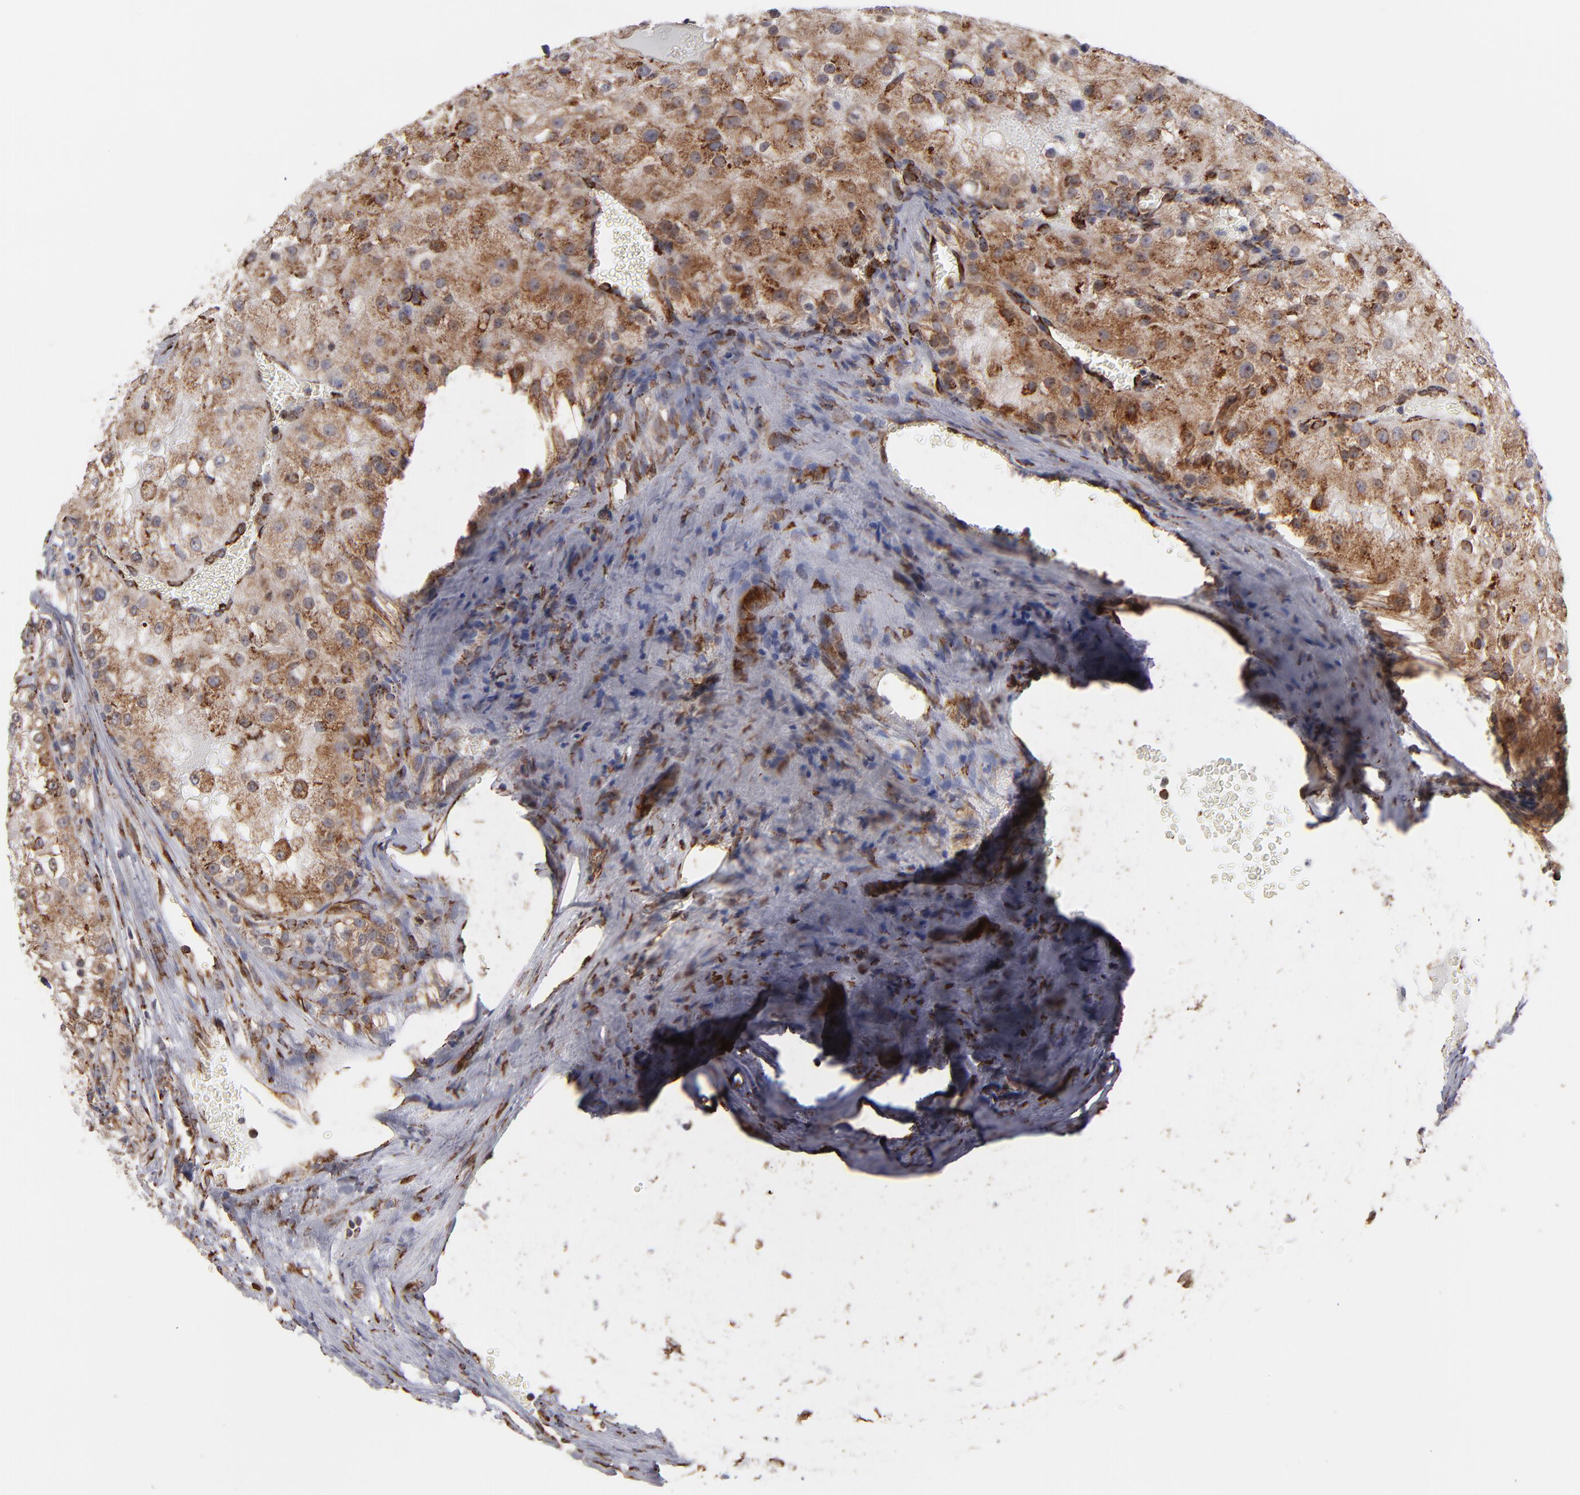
{"staining": {"intensity": "moderate", "quantity": ">75%", "location": "cytoplasmic/membranous"}, "tissue": "renal cancer", "cell_type": "Tumor cells", "image_type": "cancer", "snomed": [{"axis": "morphology", "description": "Adenocarcinoma, NOS"}, {"axis": "topography", "description": "Kidney"}], "caption": "Moderate cytoplasmic/membranous expression is present in about >75% of tumor cells in renal cancer (adenocarcinoma).", "gene": "KTN1", "patient": {"sex": "female", "age": 74}}